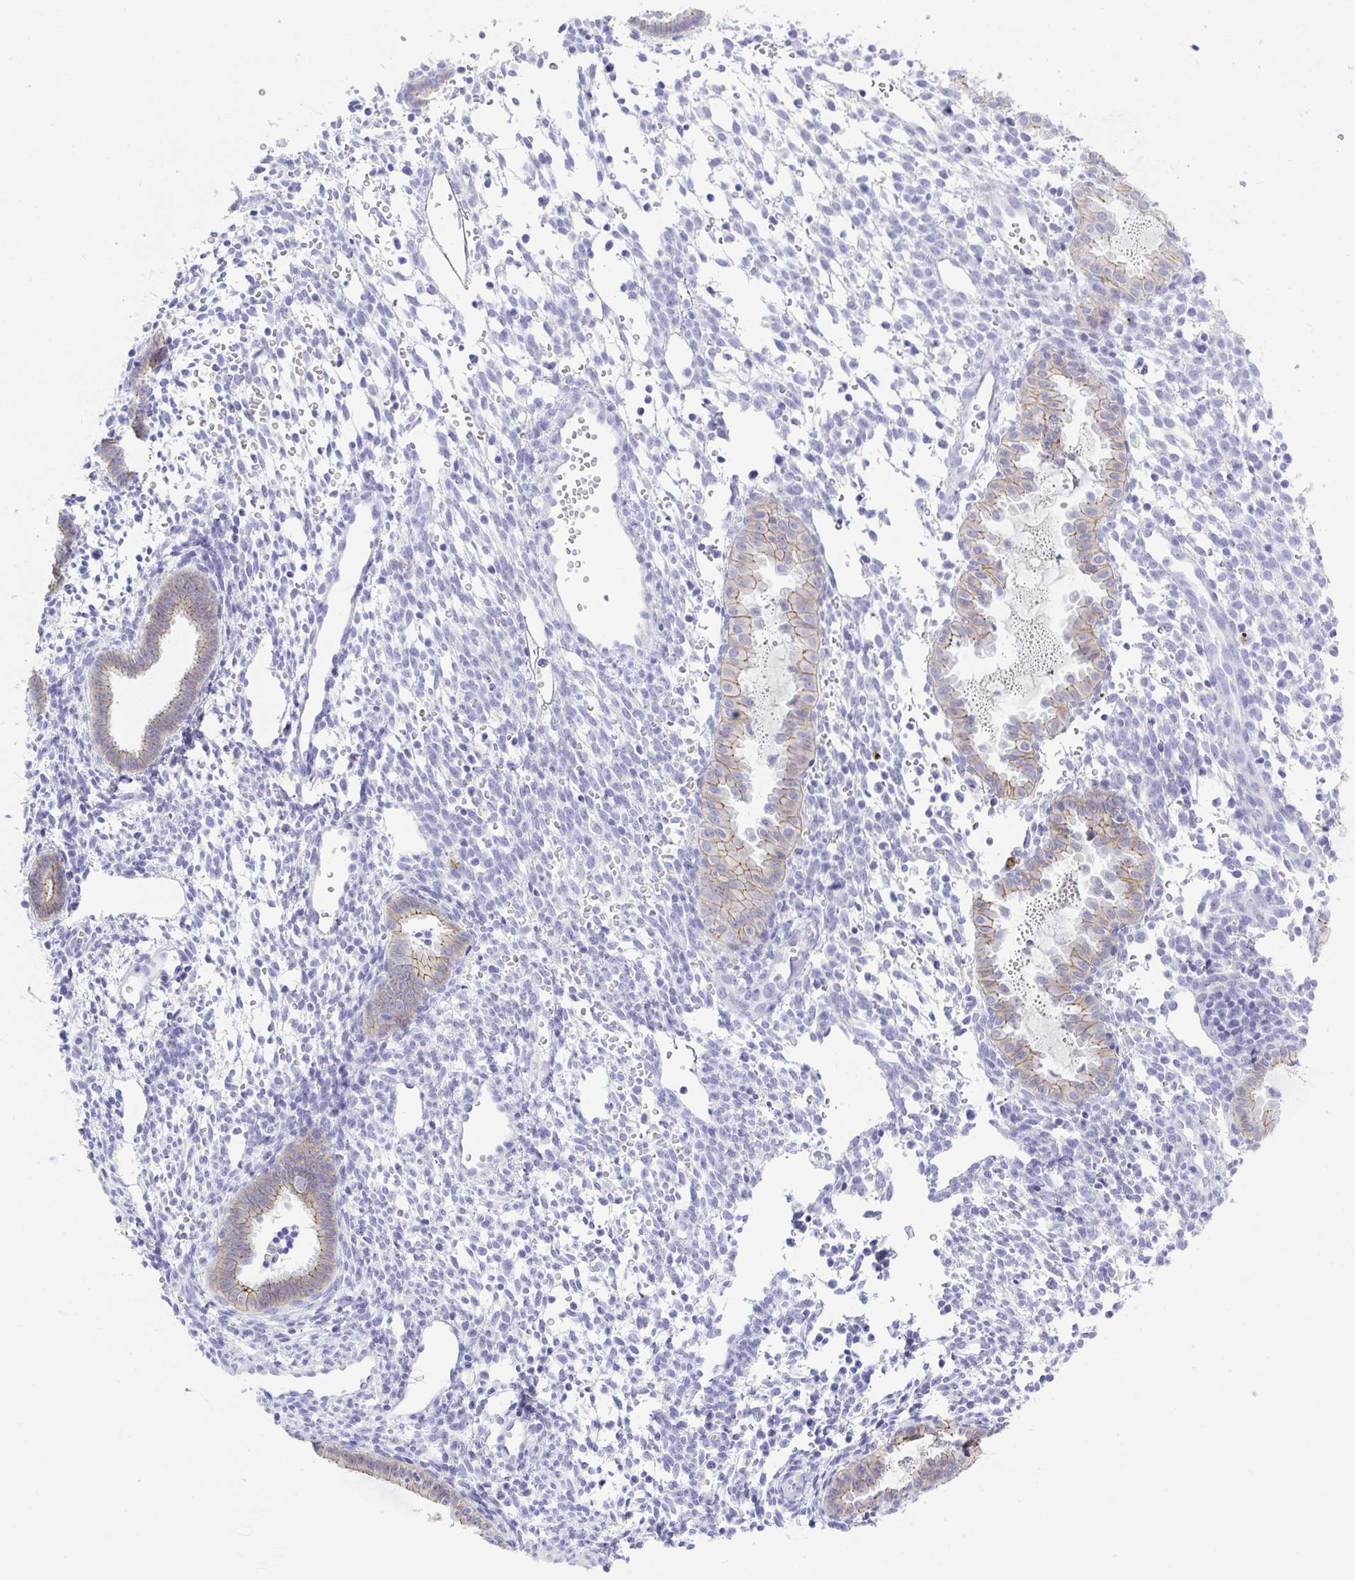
{"staining": {"intensity": "negative", "quantity": "none", "location": "none"}, "tissue": "endometrium", "cell_type": "Cells in endometrial stroma", "image_type": "normal", "snomed": [{"axis": "morphology", "description": "Normal tissue, NOS"}, {"axis": "topography", "description": "Endometrium"}], "caption": "Immunohistochemistry image of unremarkable human endometrium stained for a protein (brown), which reveals no expression in cells in endometrial stroma. (DAB (3,3'-diaminobenzidine) immunohistochemistry (IHC) with hematoxylin counter stain).", "gene": "GLB1L2", "patient": {"sex": "female", "age": 36}}